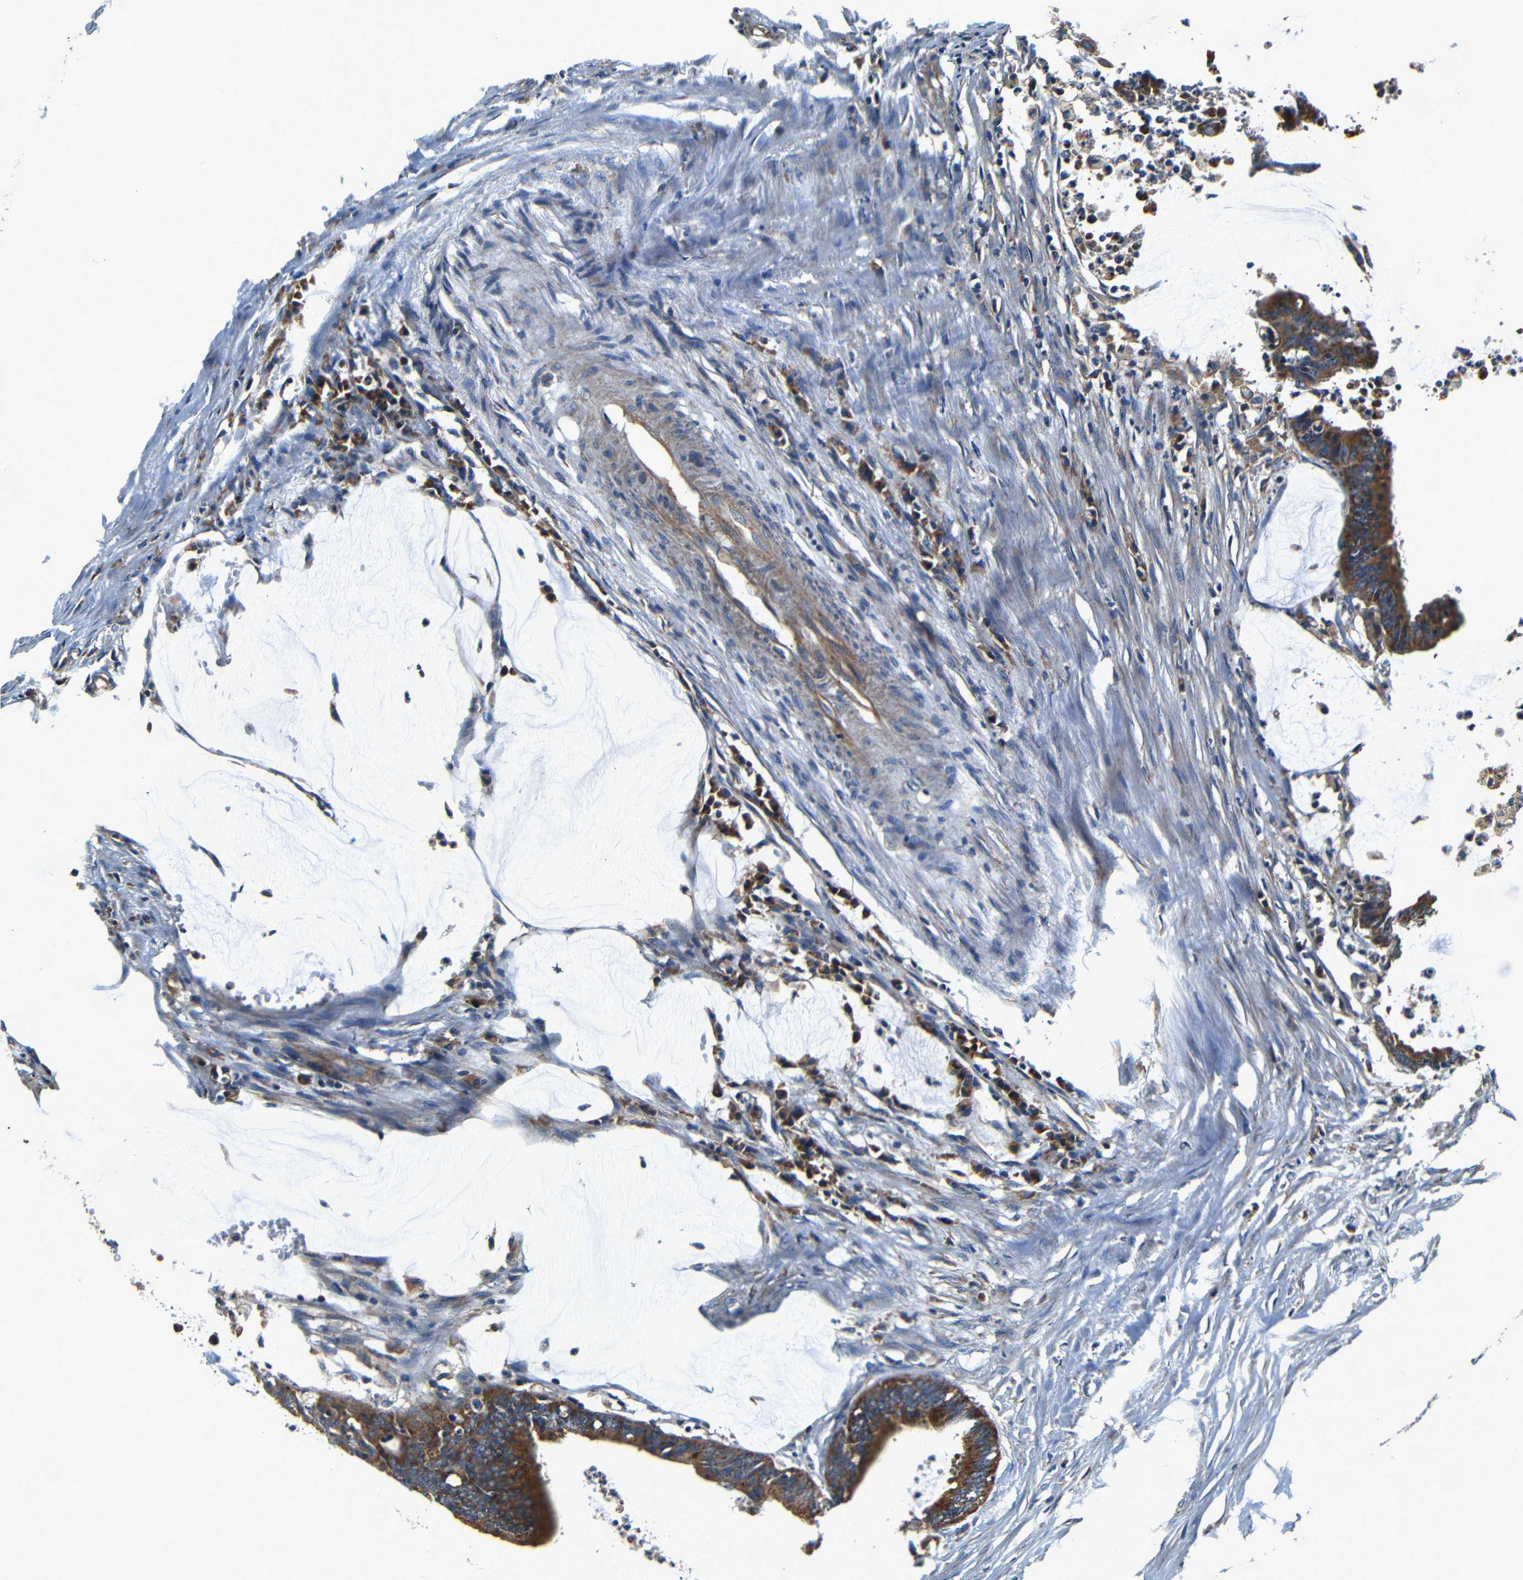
{"staining": {"intensity": "moderate", "quantity": ">75%", "location": "cytoplasmic/membranous"}, "tissue": "colorectal cancer", "cell_type": "Tumor cells", "image_type": "cancer", "snomed": [{"axis": "morphology", "description": "Adenocarcinoma, NOS"}, {"axis": "topography", "description": "Rectum"}], "caption": "Protein expression analysis of colorectal cancer (adenocarcinoma) displays moderate cytoplasmic/membranous expression in approximately >75% of tumor cells.", "gene": "MTX1", "patient": {"sex": "female", "age": 66}}